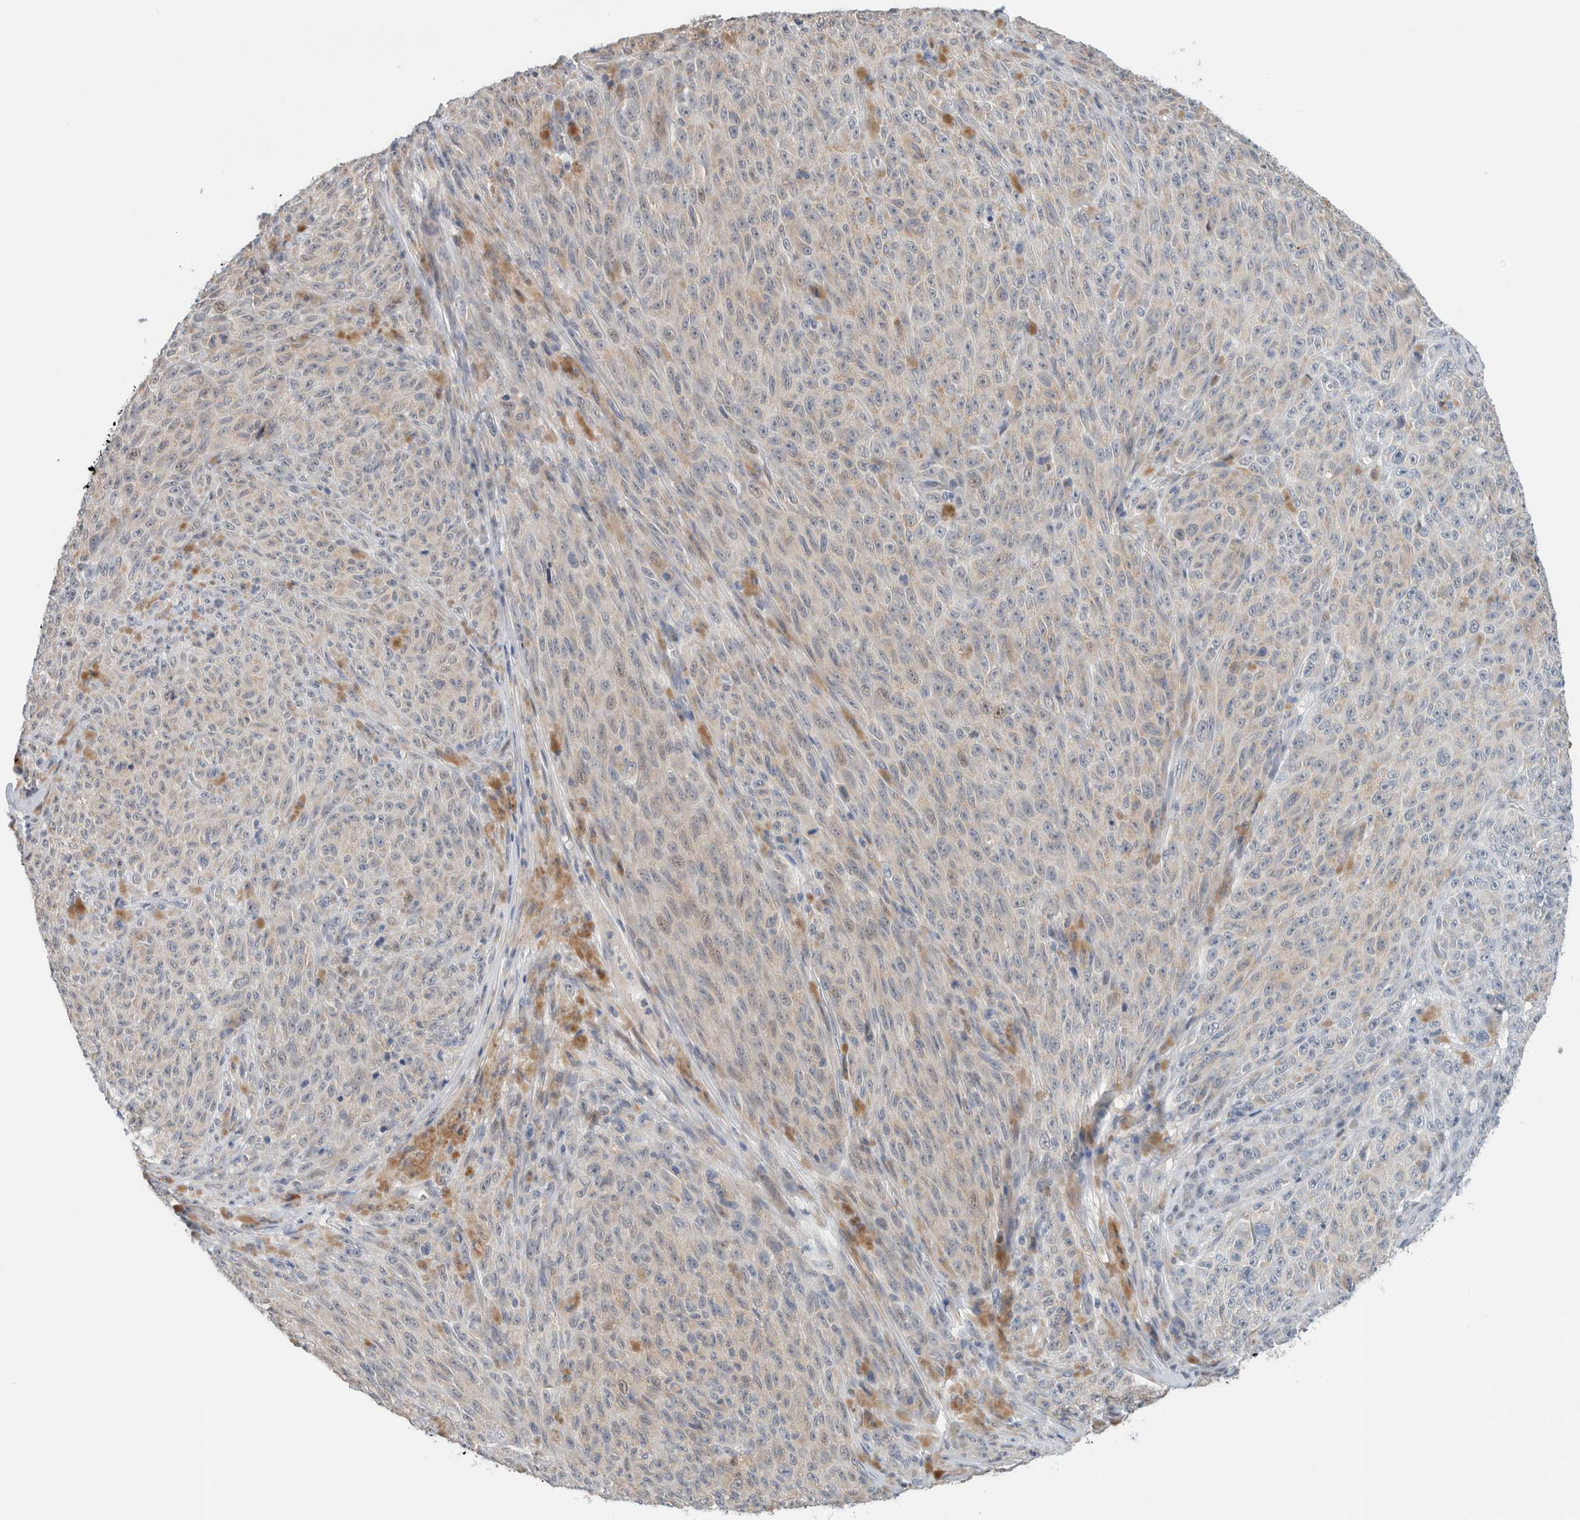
{"staining": {"intensity": "negative", "quantity": "none", "location": "none"}, "tissue": "melanoma", "cell_type": "Tumor cells", "image_type": "cancer", "snomed": [{"axis": "morphology", "description": "Malignant melanoma, NOS"}, {"axis": "topography", "description": "Skin"}], "caption": "The immunohistochemistry histopathology image has no significant positivity in tumor cells of malignant melanoma tissue.", "gene": "CRAT", "patient": {"sex": "female", "age": 82}}